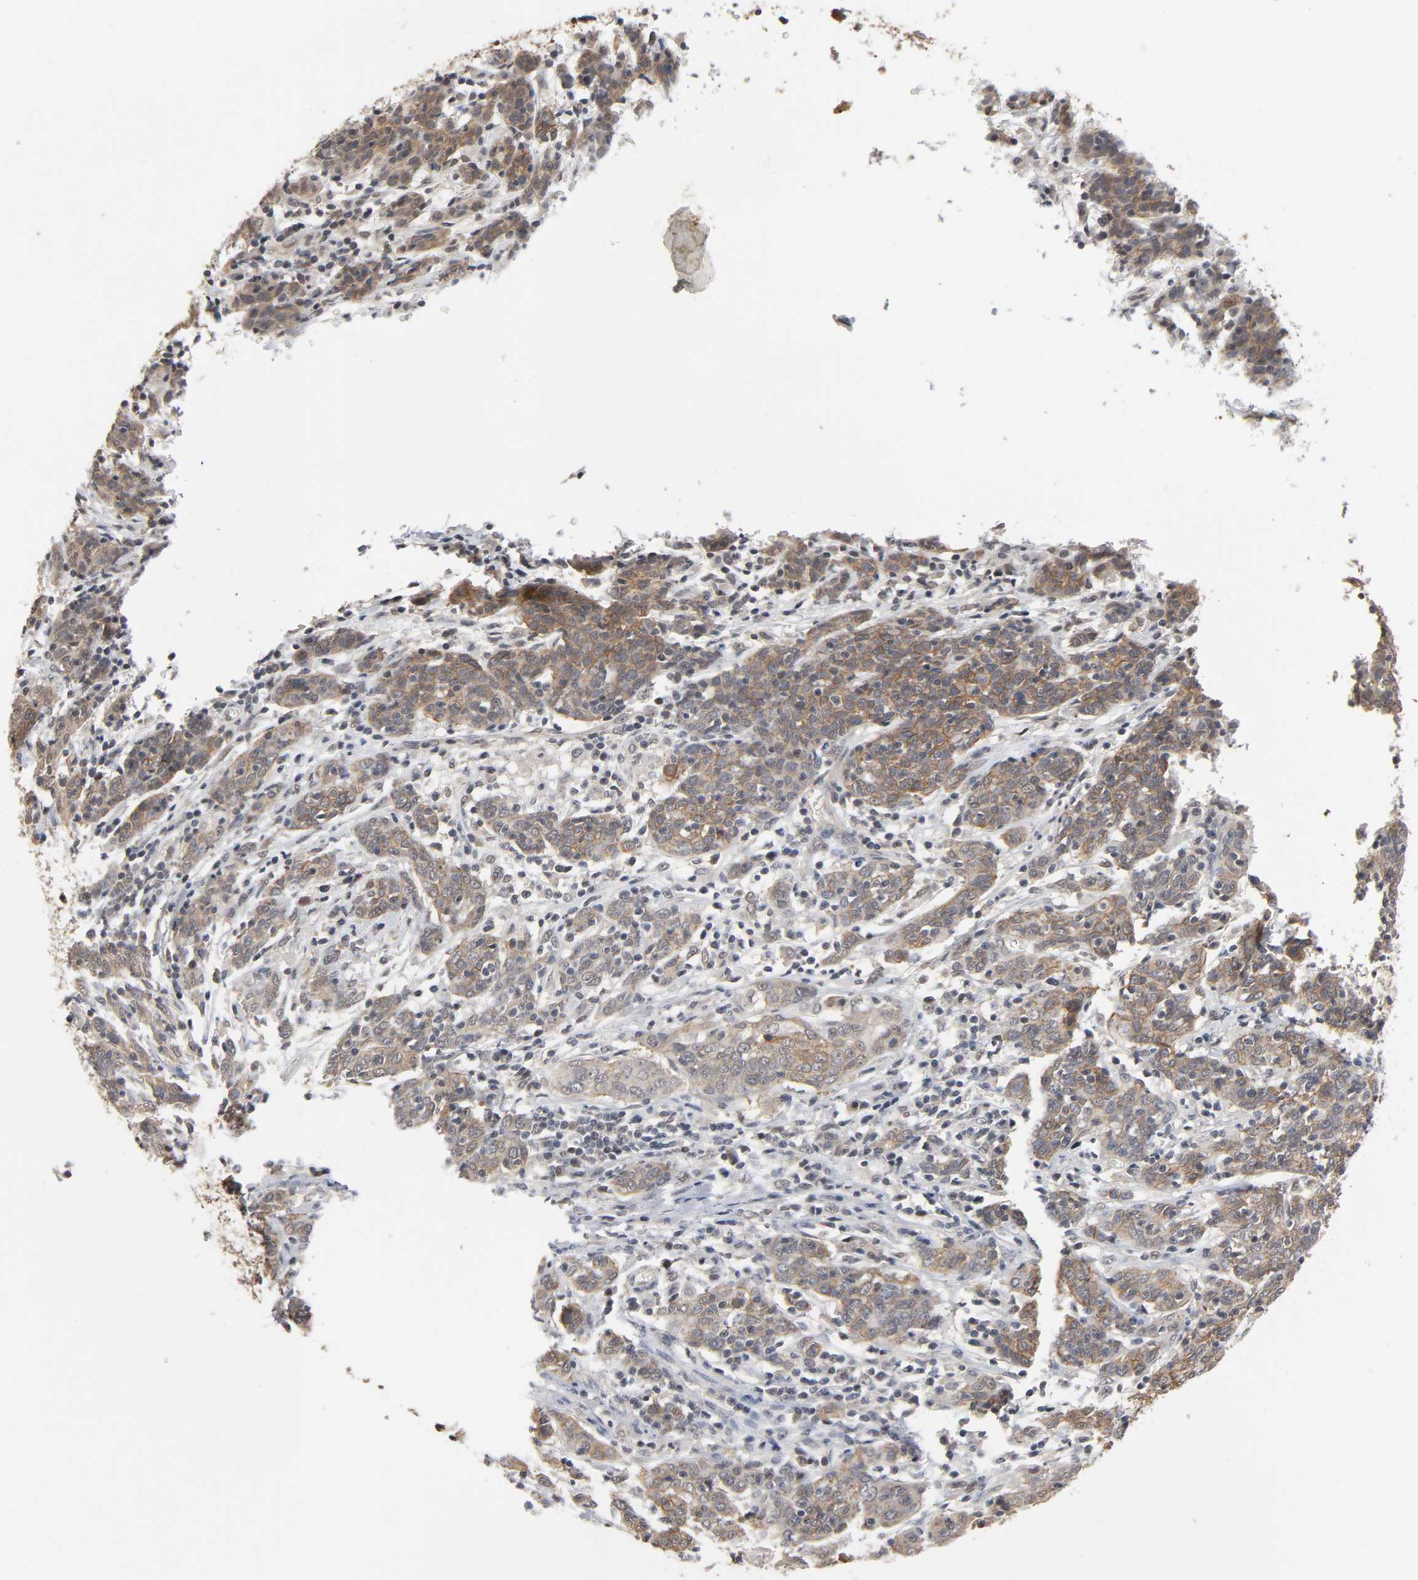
{"staining": {"intensity": "moderate", "quantity": ">75%", "location": "cytoplasmic/membranous"}, "tissue": "cervical cancer", "cell_type": "Tumor cells", "image_type": "cancer", "snomed": [{"axis": "morphology", "description": "Normal tissue, NOS"}, {"axis": "morphology", "description": "Squamous cell carcinoma, NOS"}, {"axis": "topography", "description": "Cervix"}], "caption": "Cervical cancer was stained to show a protein in brown. There is medium levels of moderate cytoplasmic/membranous positivity in about >75% of tumor cells.", "gene": "HTR1E", "patient": {"sex": "female", "age": 67}}